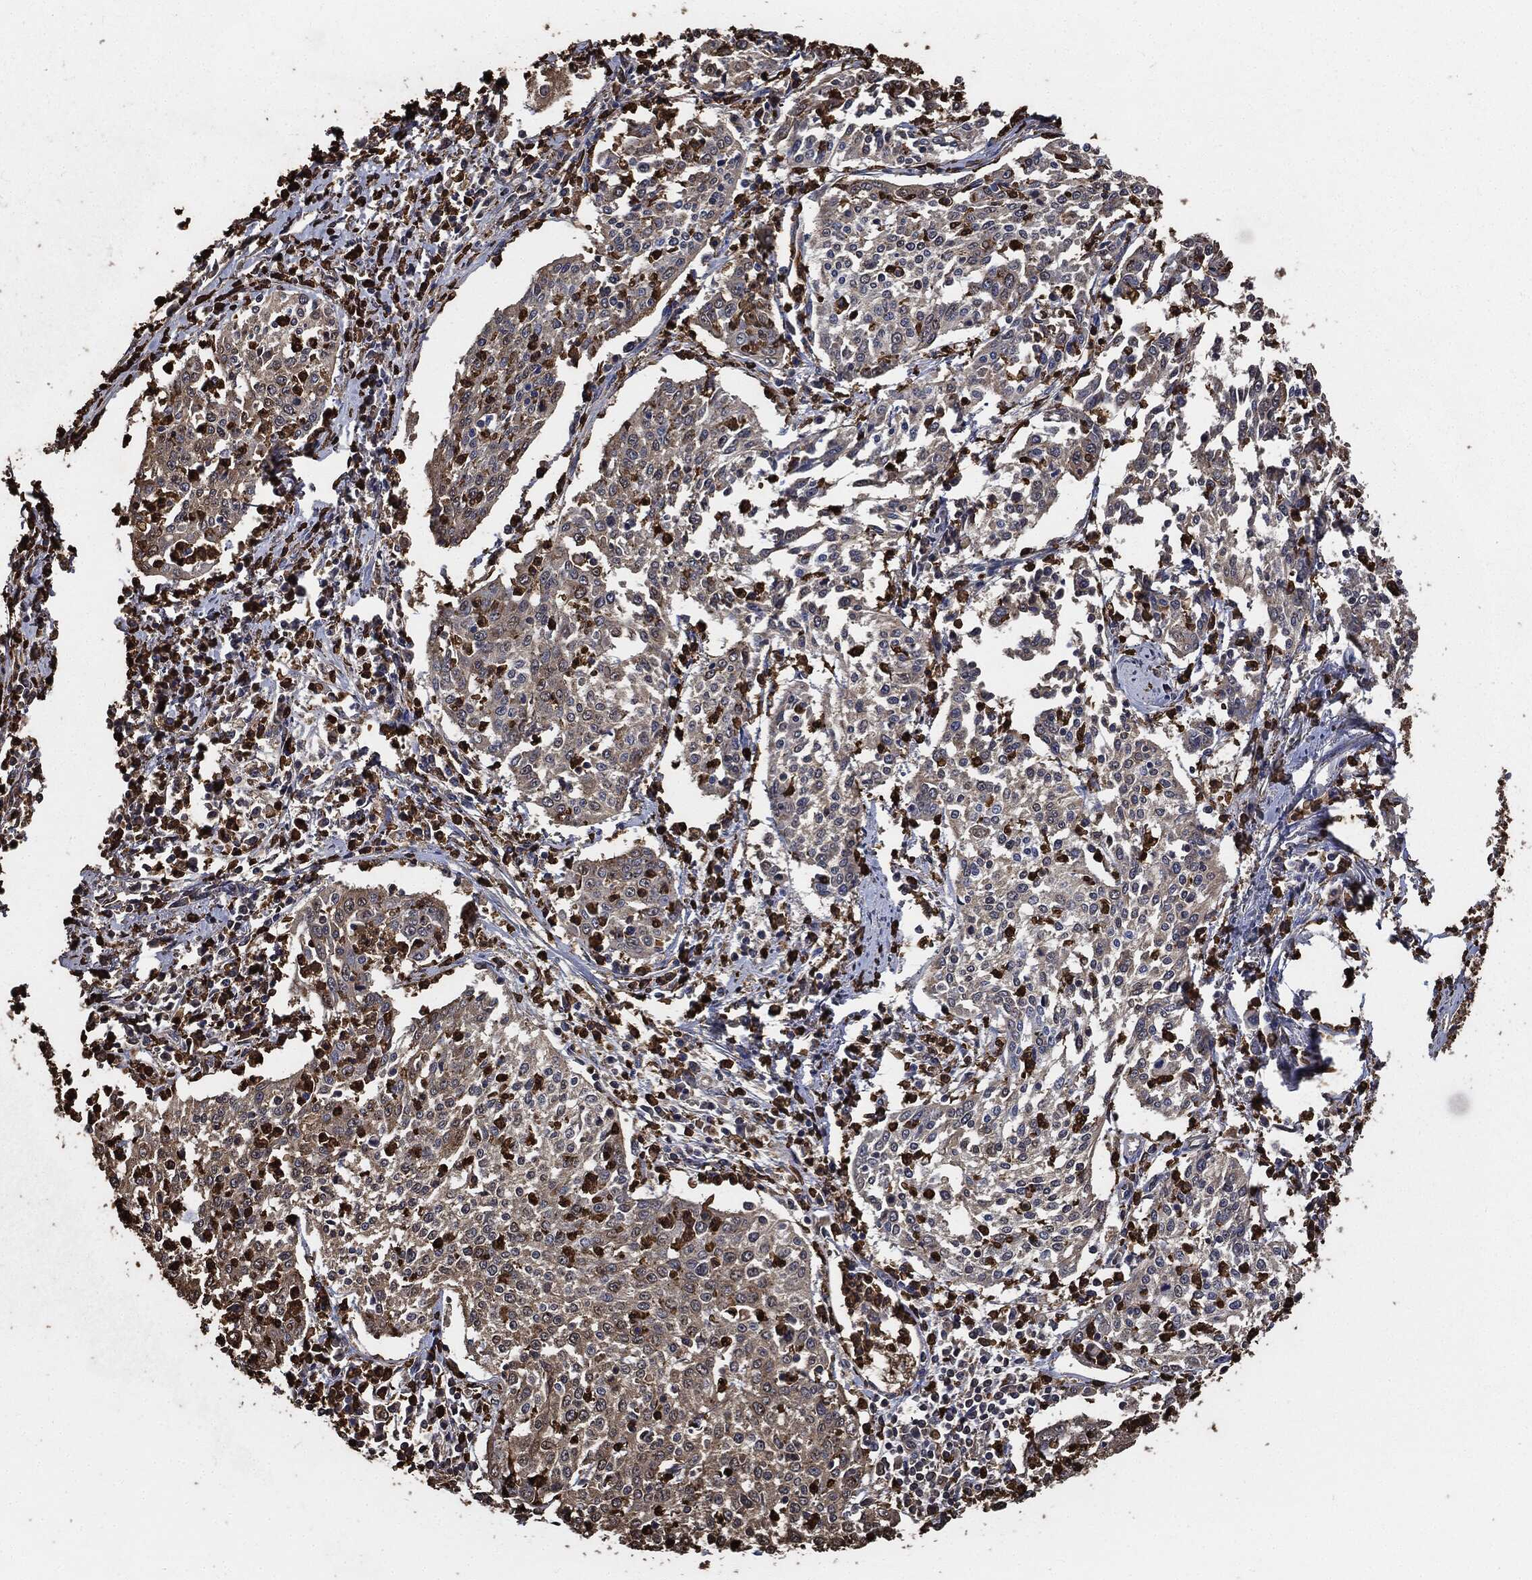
{"staining": {"intensity": "weak", "quantity": "25%-75%", "location": "cytoplasmic/membranous"}, "tissue": "cervical cancer", "cell_type": "Tumor cells", "image_type": "cancer", "snomed": [{"axis": "morphology", "description": "Squamous cell carcinoma, NOS"}, {"axis": "topography", "description": "Cervix"}], "caption": "IHC histopathology image of squamous cell carcinoma (cervical) stained for a protein (brown), which exhibits low levels of weak cytoplasmic/membranous expression in about 25%-75% of tumor cells.", "gene": "S100A9", "patient": {"sex": "female", "age": 41}}